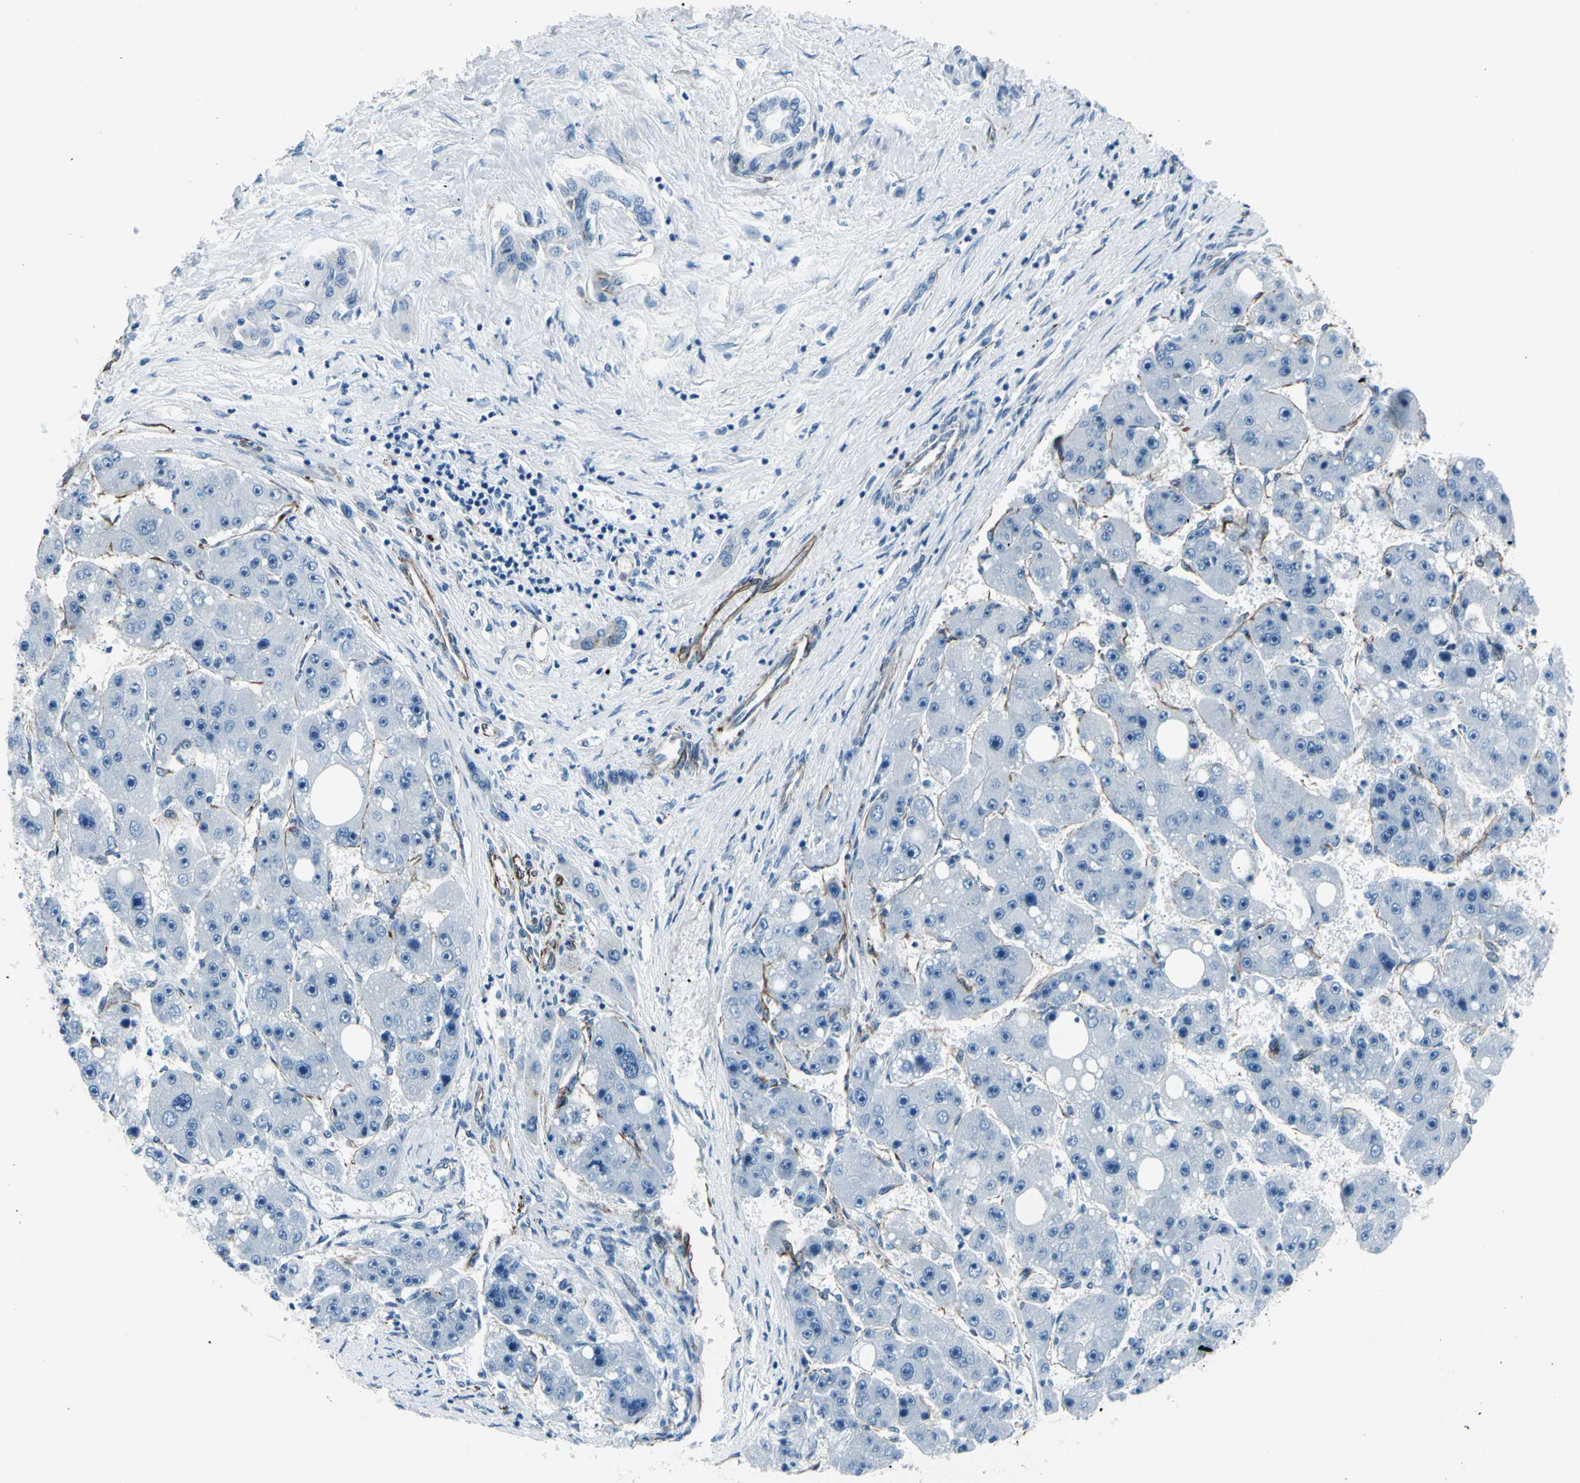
{"staining": {"intensity": "negative", "quantity": "none", "location": "none"}, "tissue": "liver cancer", "cell_type": "Tumor cells", "image_type": "cancer", "snomed": [{"axis": "morphology", "description": "Carcinoma, Hepatocellular, NOS"}, {"axis": "topography", "description": "Liver"}], "caption": "Protein analysis of hepatocellular carcinoma (liver) displays no significant positivity in tumor cells. (DAB (3,3'-diaminobenzidine) immunohistochemistry, high magnification).", "gene": "PTH2R", "patient": {"sex": "female", "age": 61}}